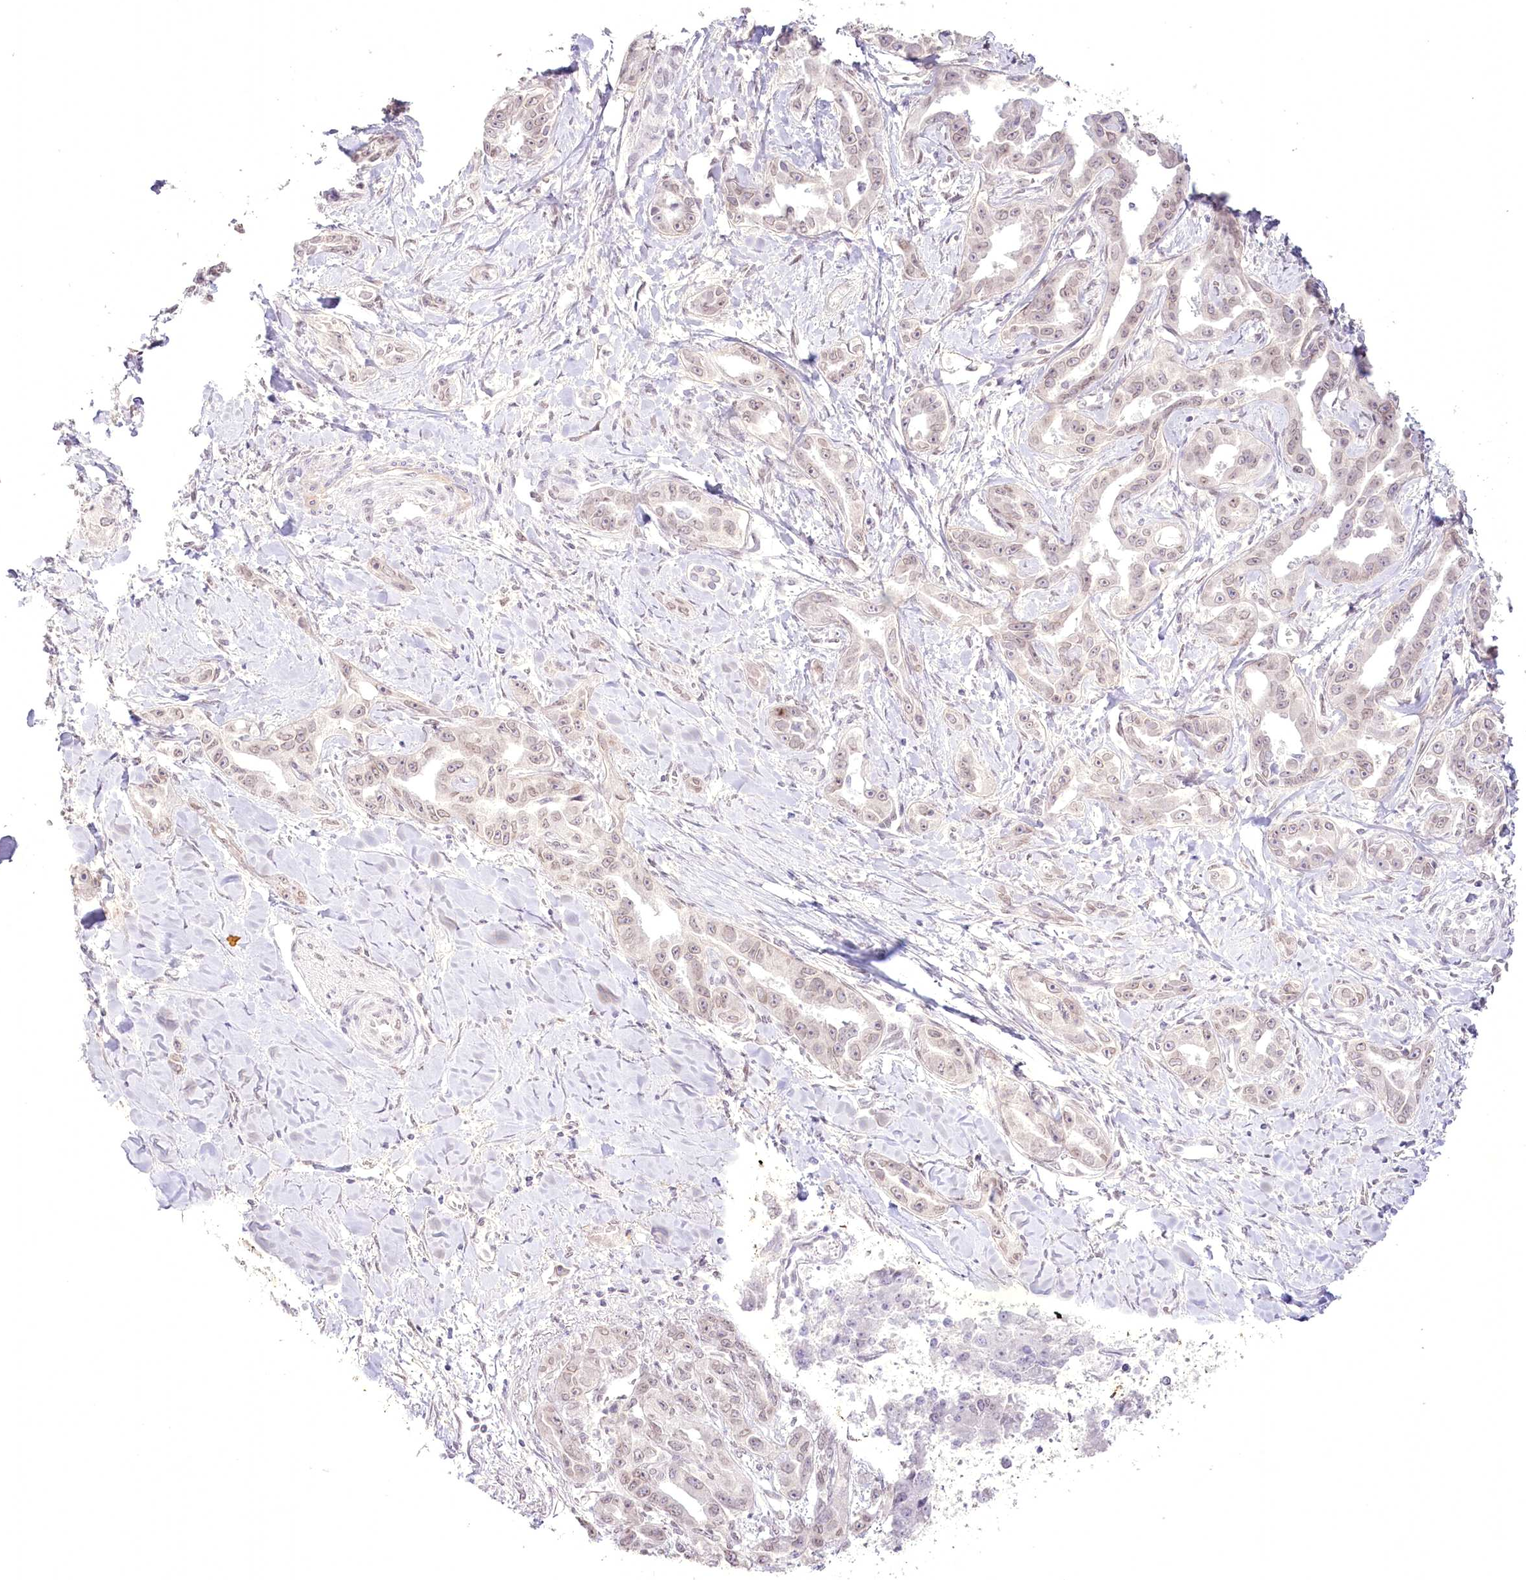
{"staining": {"intensity": "weak", "quantity": "<25%", "location": "nuclear"}, "tissue": "liver cancer", "cell_type": "Tumor cells", "image_type": "cancer", "snomed": [{"axis": "morphology", "description": "Cholangiocarcinoma"}, {"axis": "topography", "description": "Liver"}], "caption": "This is an immunohistochemistry (IHC) image of human liver cholangiocarcinoma. There is no staining in tumor cells.", "gene": "SLC39A10", "patient": {"sex": "male", "age": 59}}